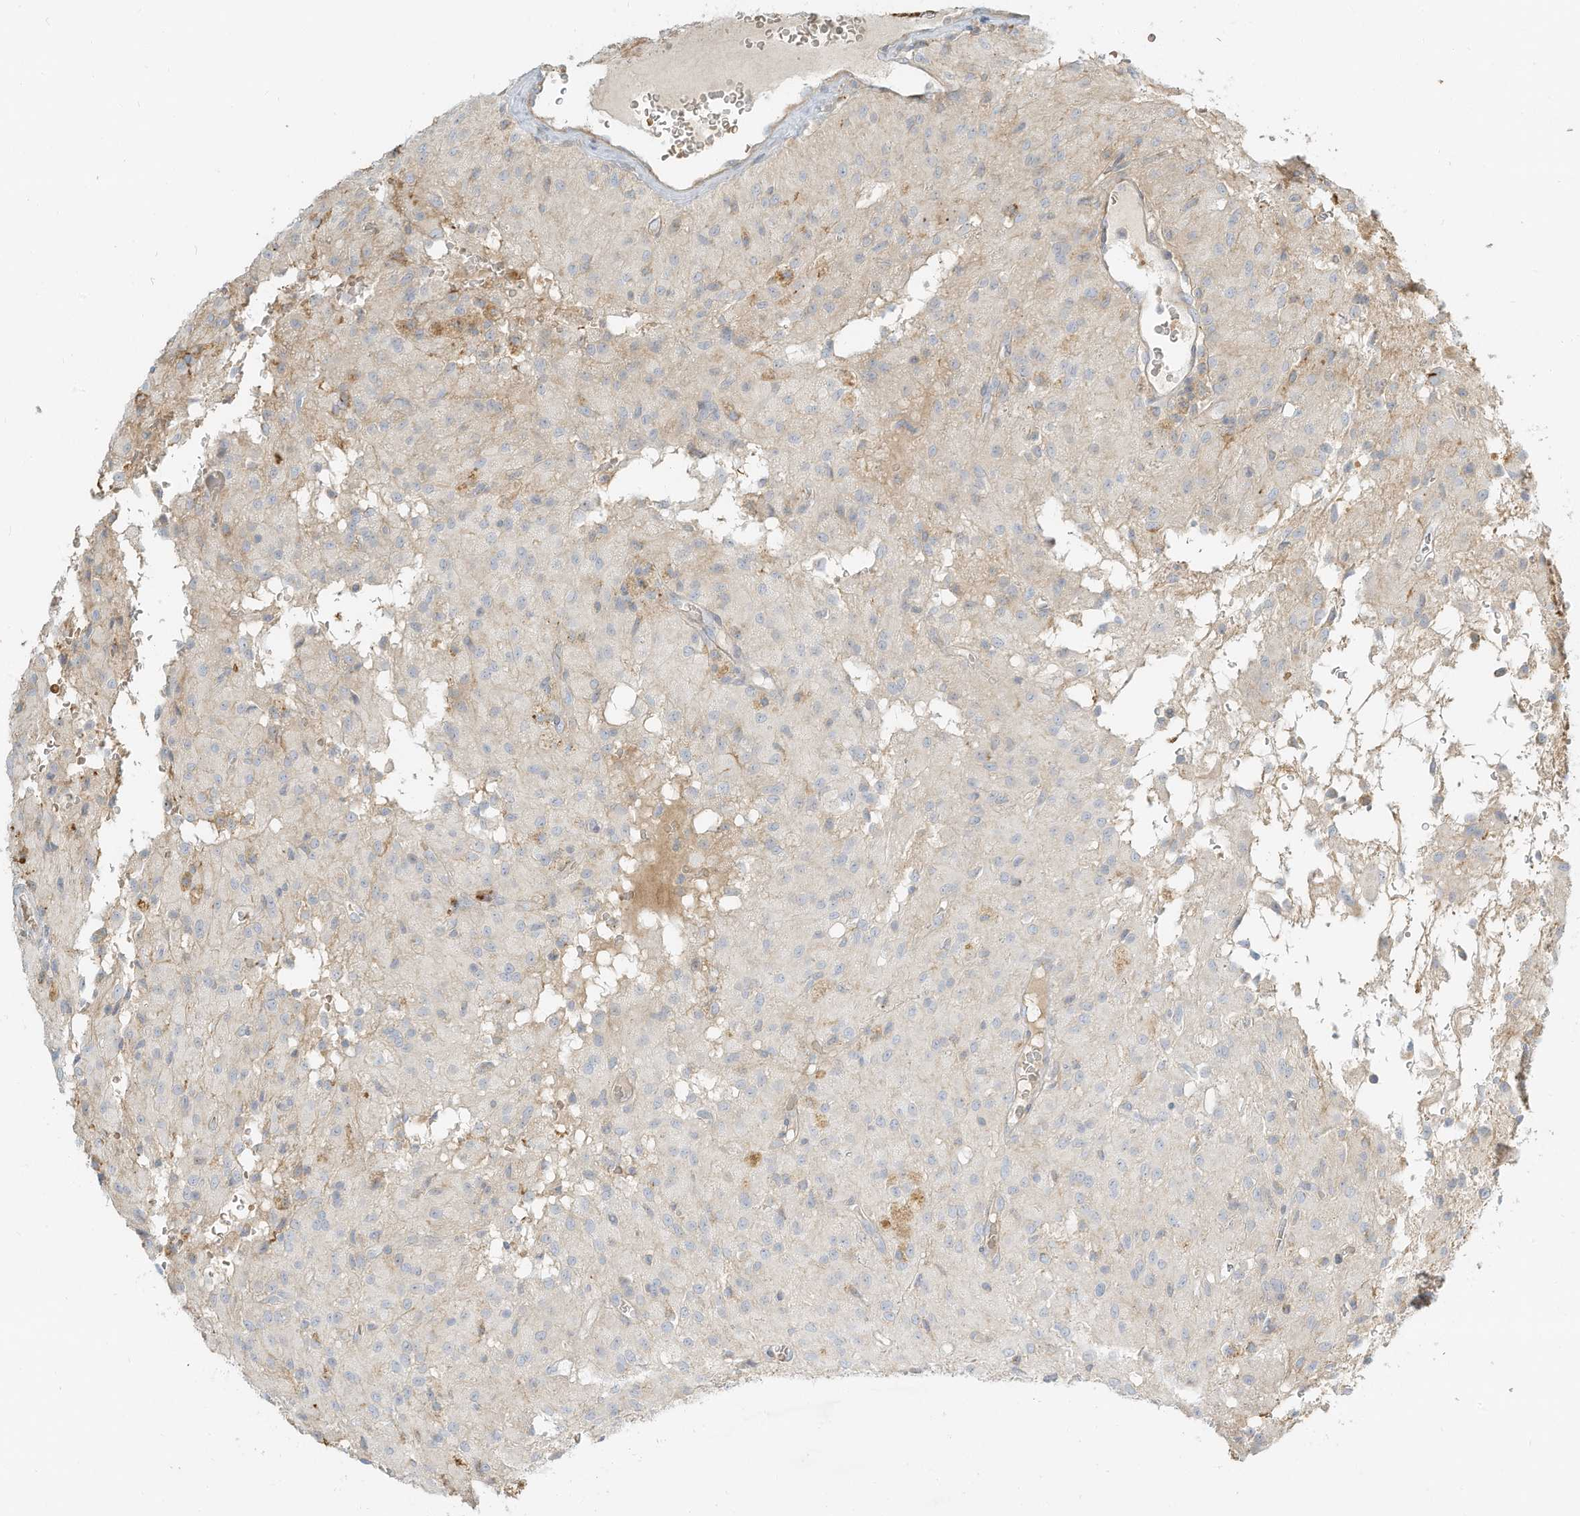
{"staining": {"intensity": "negative", "quantity": "none", "location": "none"}, "tissue": "glioma", "cell_type": "Tumor cells", "image_type": "cancer", "snomed": [{"axis": "morphology", "description": "Glioma, malignant, High grade"}, {"axis": "topography", "description": "Brain"}], "caption": "IHC of malignant high-grade glioma exhibits no positivity in tumor cells. (IHC, brightfield microscopy, high magnification).", "gene": "OFD1", "patient": {"sex": "female", "age": 59}}